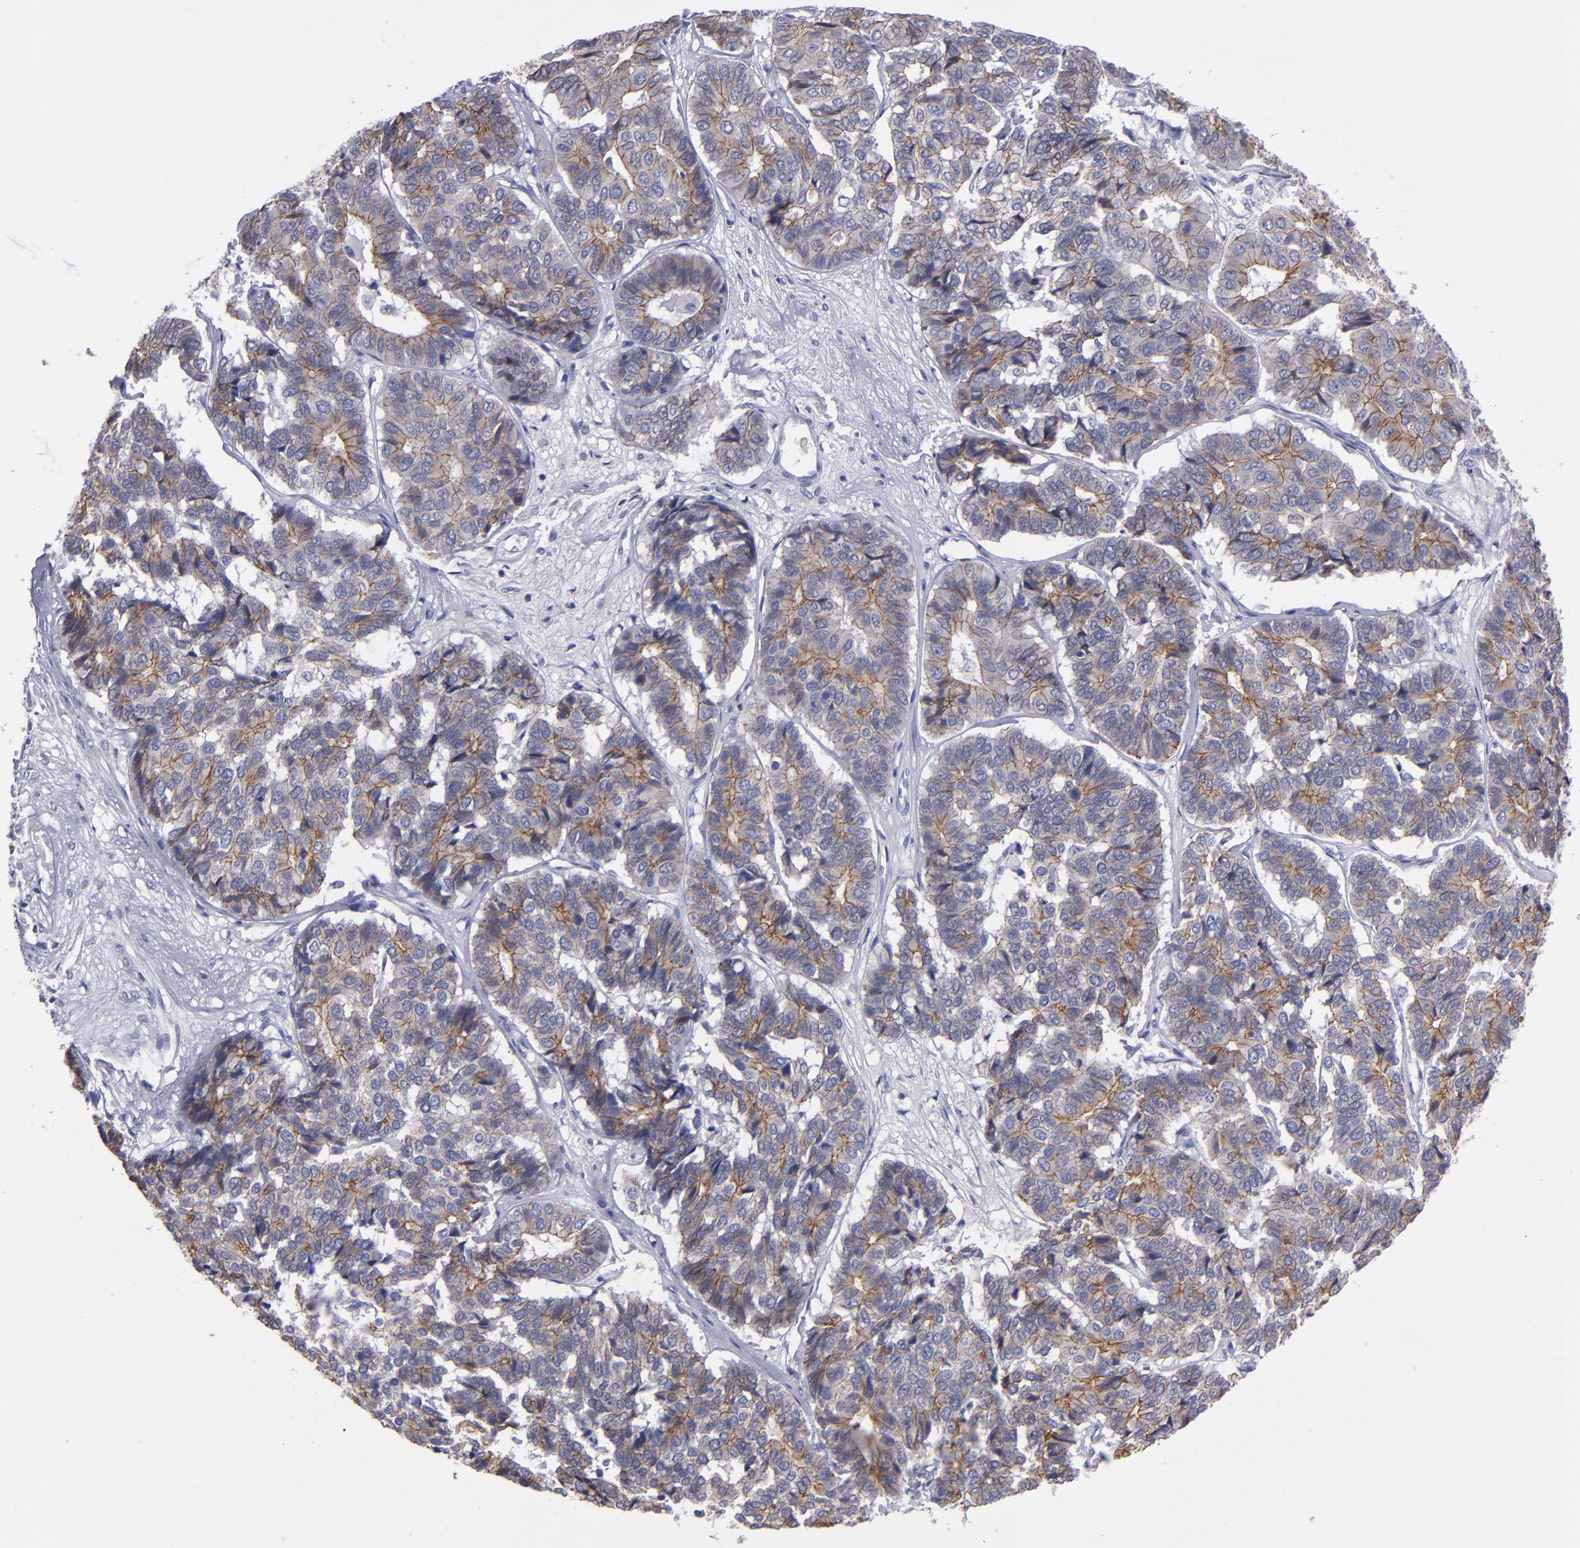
{"staining": {"intensity": "moderate", "quantity": ">75%", "location": "cytoplasmic/membranous"}, "tissue": "pancreatic cancer", "cell_type": "Tumor cells", "image_type": "cancer", "snomed": [{"axis": "morphology", "description": "Adenocarcinoma, NOS"}, {"axis": "topography", "description": "Pancreas"}], "caption": "Human pancreatic cancer stained with a brown dye displays moderate cytoplasmic/membranous positive positivity in about >75% of tumor cells.", "gene": "CDH3", "patient": {"sex": "male", "age": 50}}